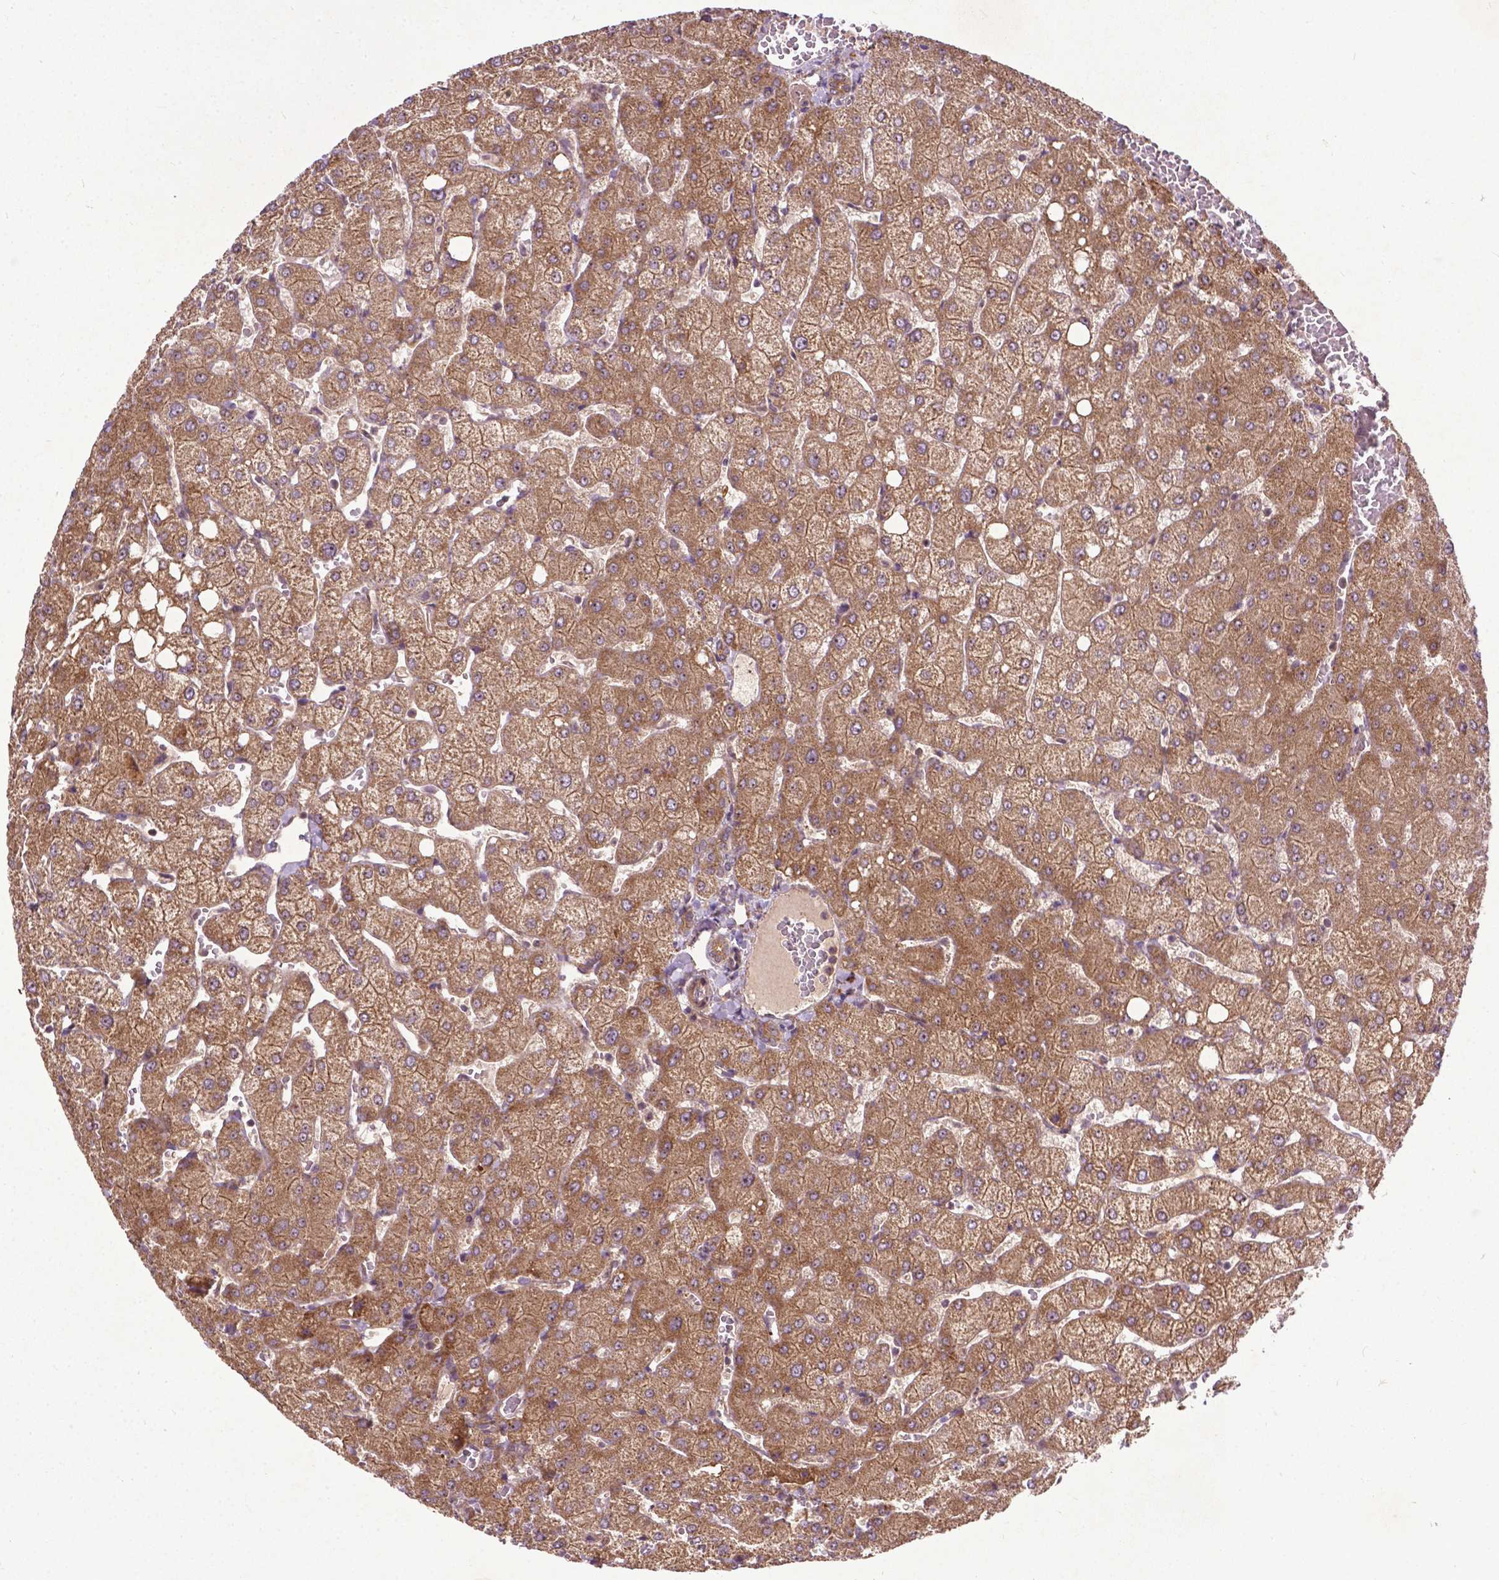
{"staining": {"intensity": "moderate", "quantity": "25%-75%", "location": "cytoplasmic/membranous"}, "tissue": "liver", "cell_type": "Cholangiocytes", "image_type": "normal", "snomed": [{"axis": "morphology", "description": "Normal tissue, NOS"}, {"axis": "topography", "description": "Liver"}], "caption": "Immunohistochemical staining of benign human liver displays moderate cytoplasmic/membranous protein staining in approximately 25%-75% of cholangiocytes.", "gene": "PARP3", "patient": {"sex": "female", "age": 54}}